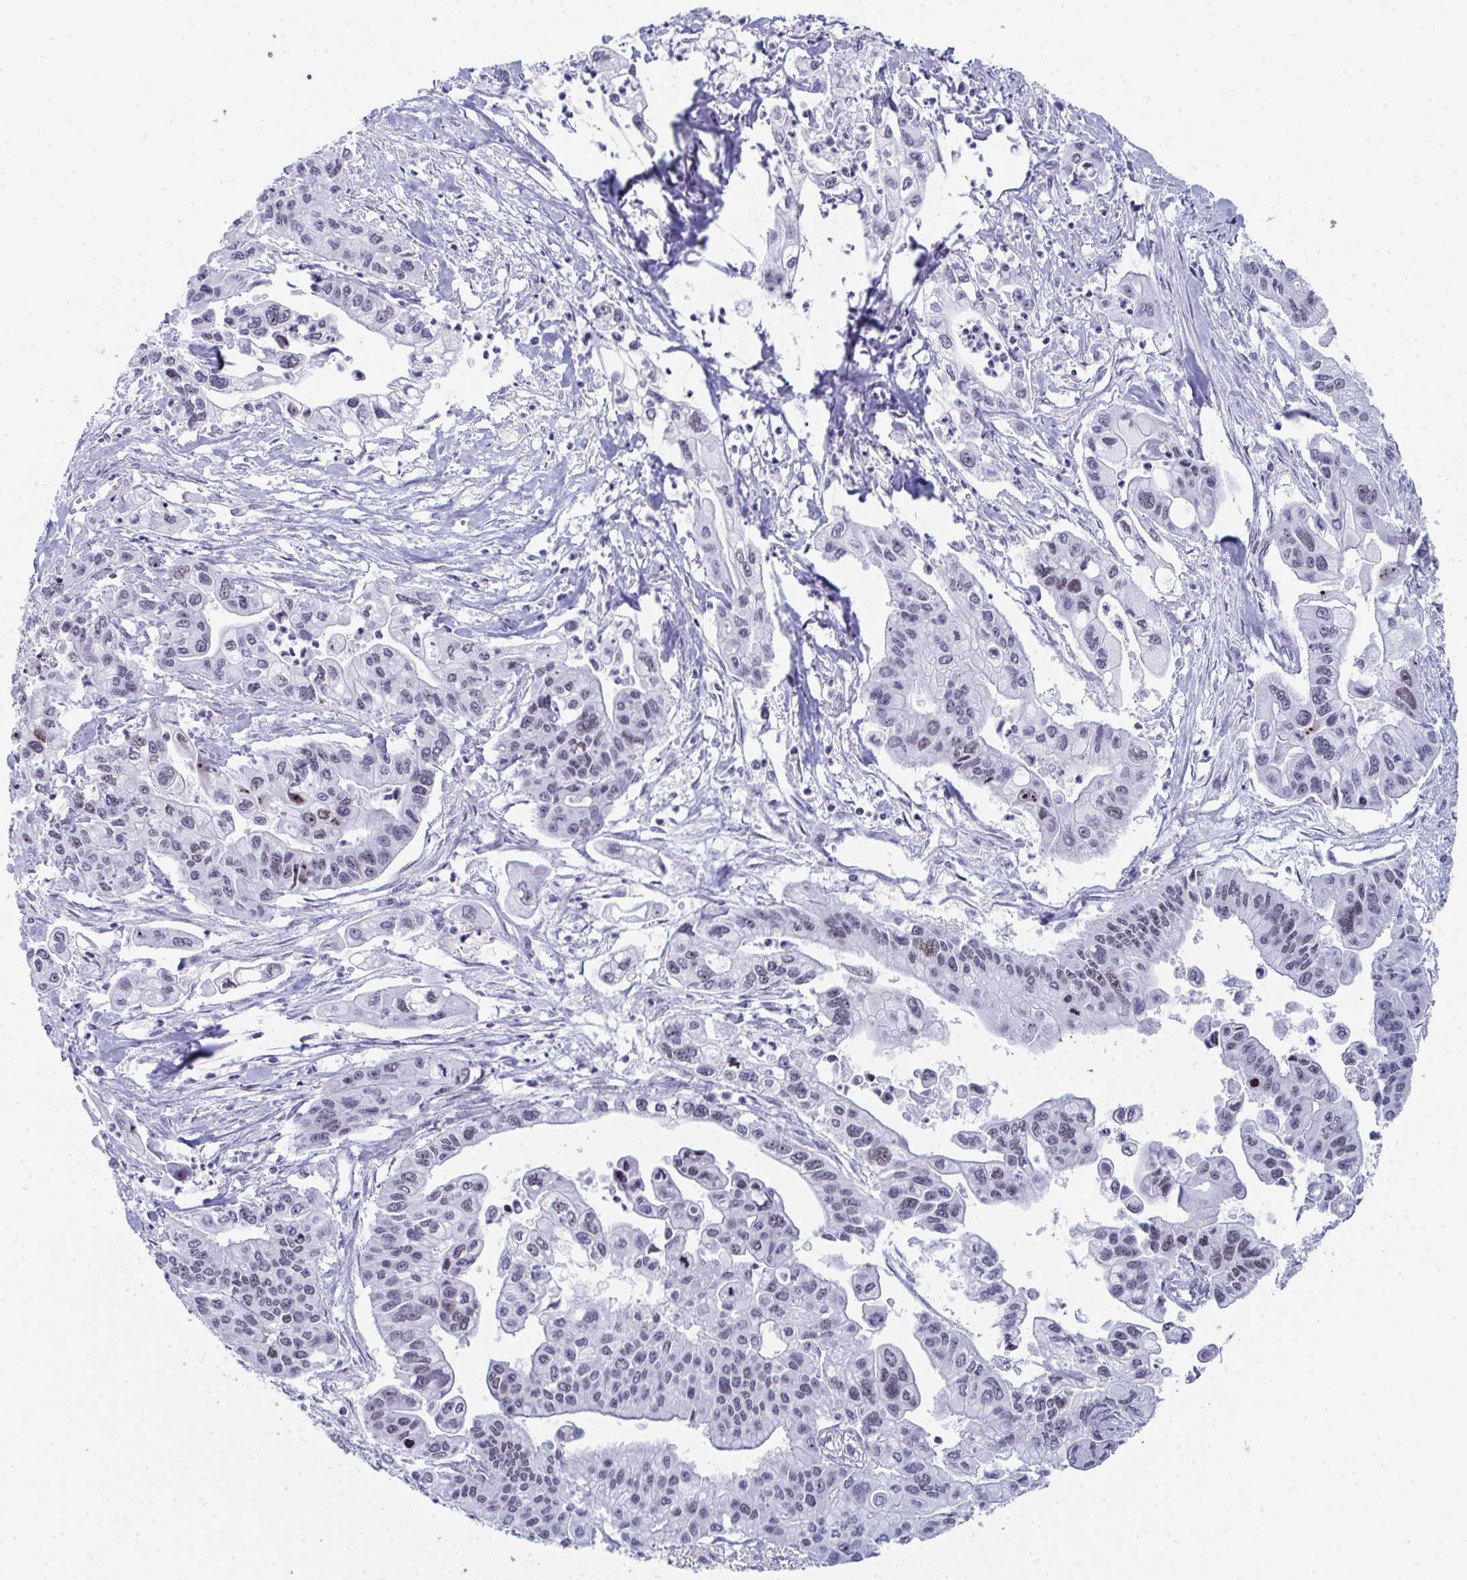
{"staining": {"intensity": "weak", "quantity": "<25%", "location": "nuclear"}, "tissue": "pancreatic cancer", "cell_type": "Tumor cells", "image_type": "cancer", "snomed": [{"axis": "morphology", "description": "Adenocarcinoma, NOS"}, {"axis": "topography", "description": "Pancreas"}], "caption": "A histopathology image of pancreatic cancer (adenocarcinoma) stained for a protein reveals no brown staining in tumor cells.", "gene": "NOP10", "patient": {"sex": "male", "age": 62}}